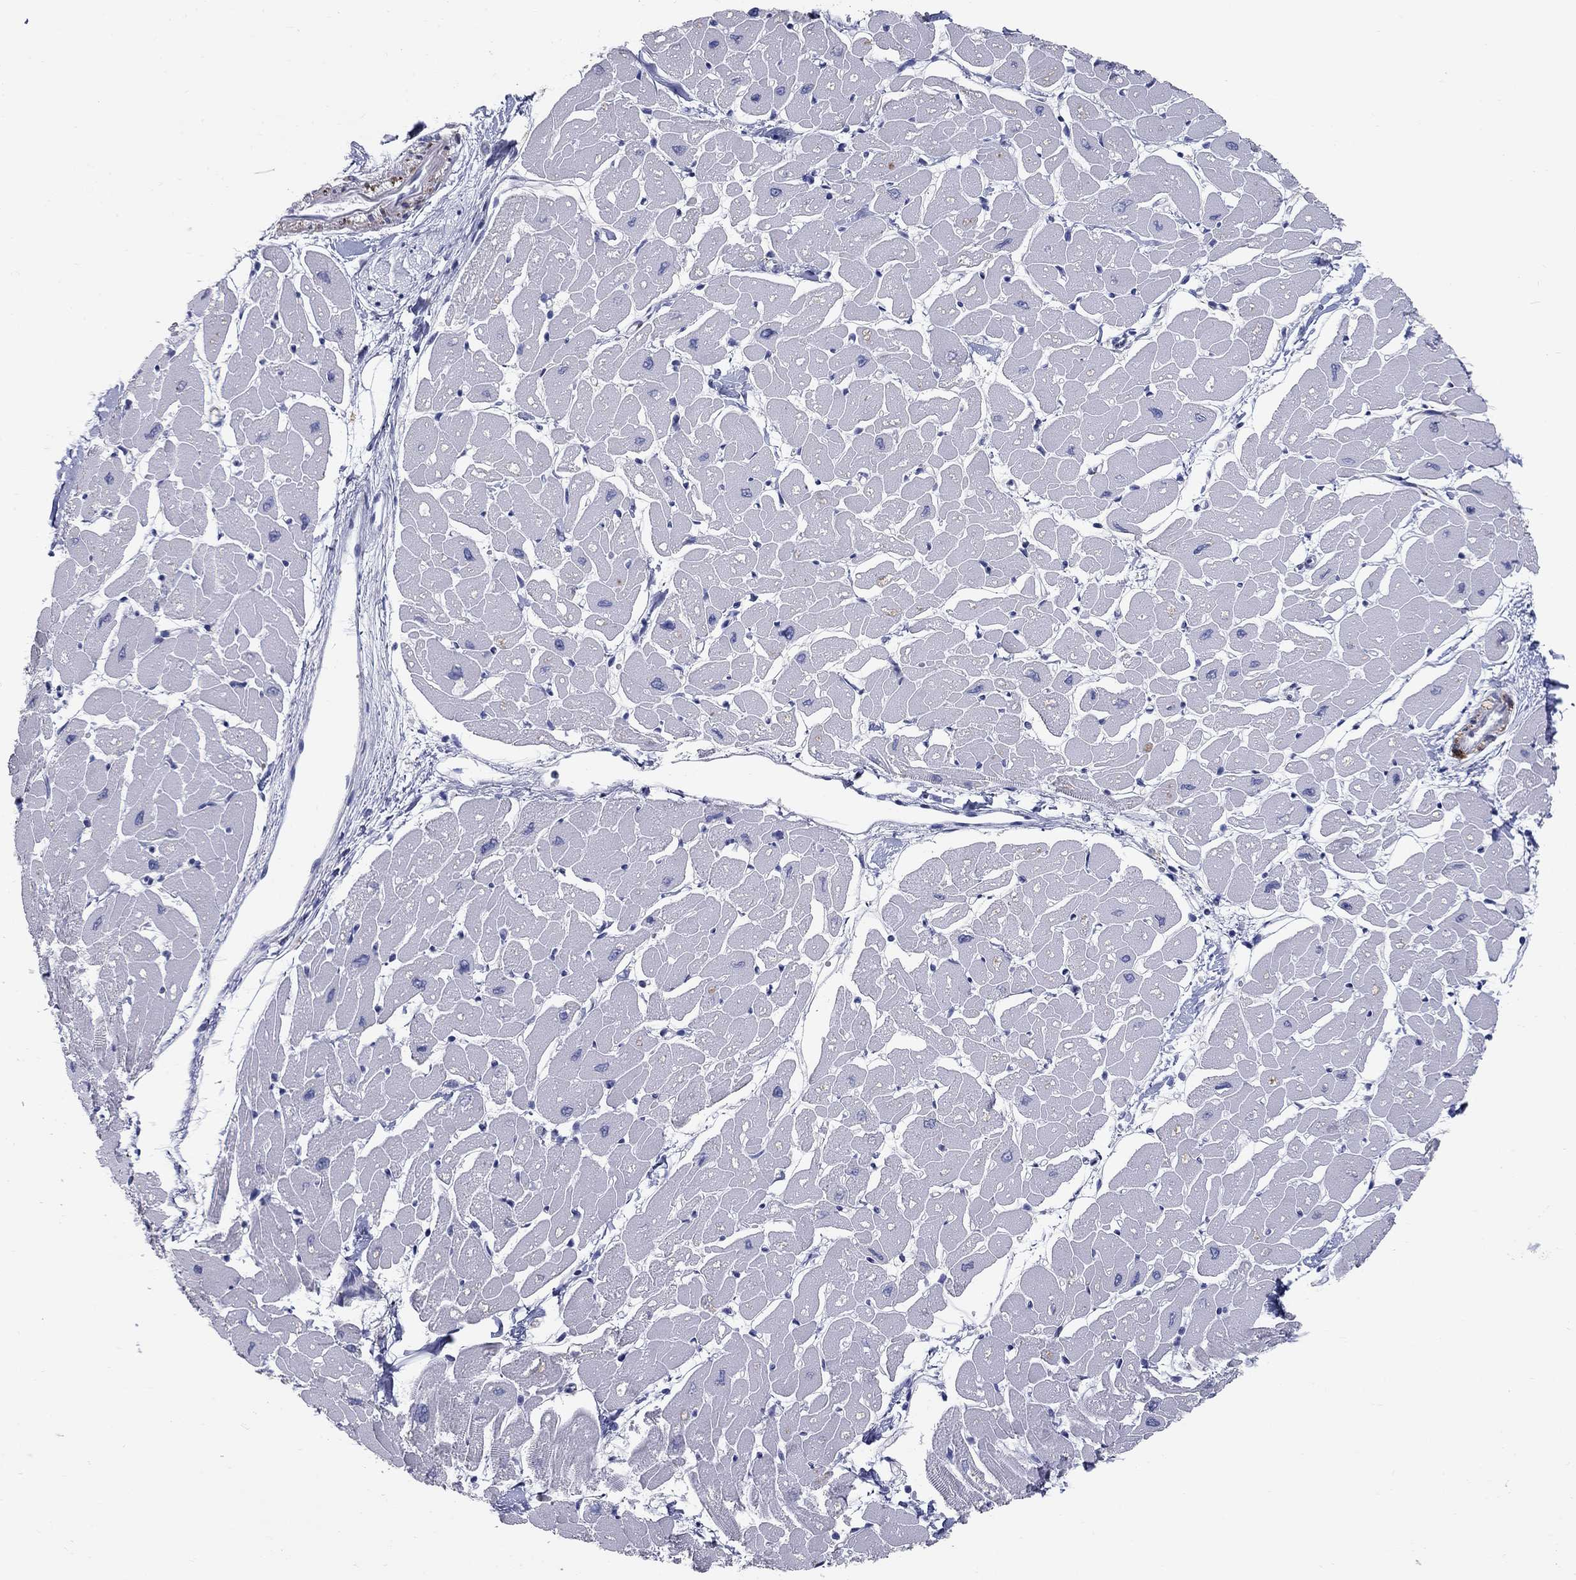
{"staining": {"intensity": "negative", "quantity": "none", "location": "none"}, "tissue": "heart muscle", "cell_type": "Cardiomyocytes", "image_type": "normal", "snomed": [{"axis": "morphology", "description": "Normal tissue, NOS"}, {"axis": "topography", "description": "Heart"}], "caption": "Immunohistochemistry (IHC) of normal heart muscle exhibits no staining in cardiomyocytes.", "gene": "NTRK2", "patient": {"sex": "male", "age": 57}}